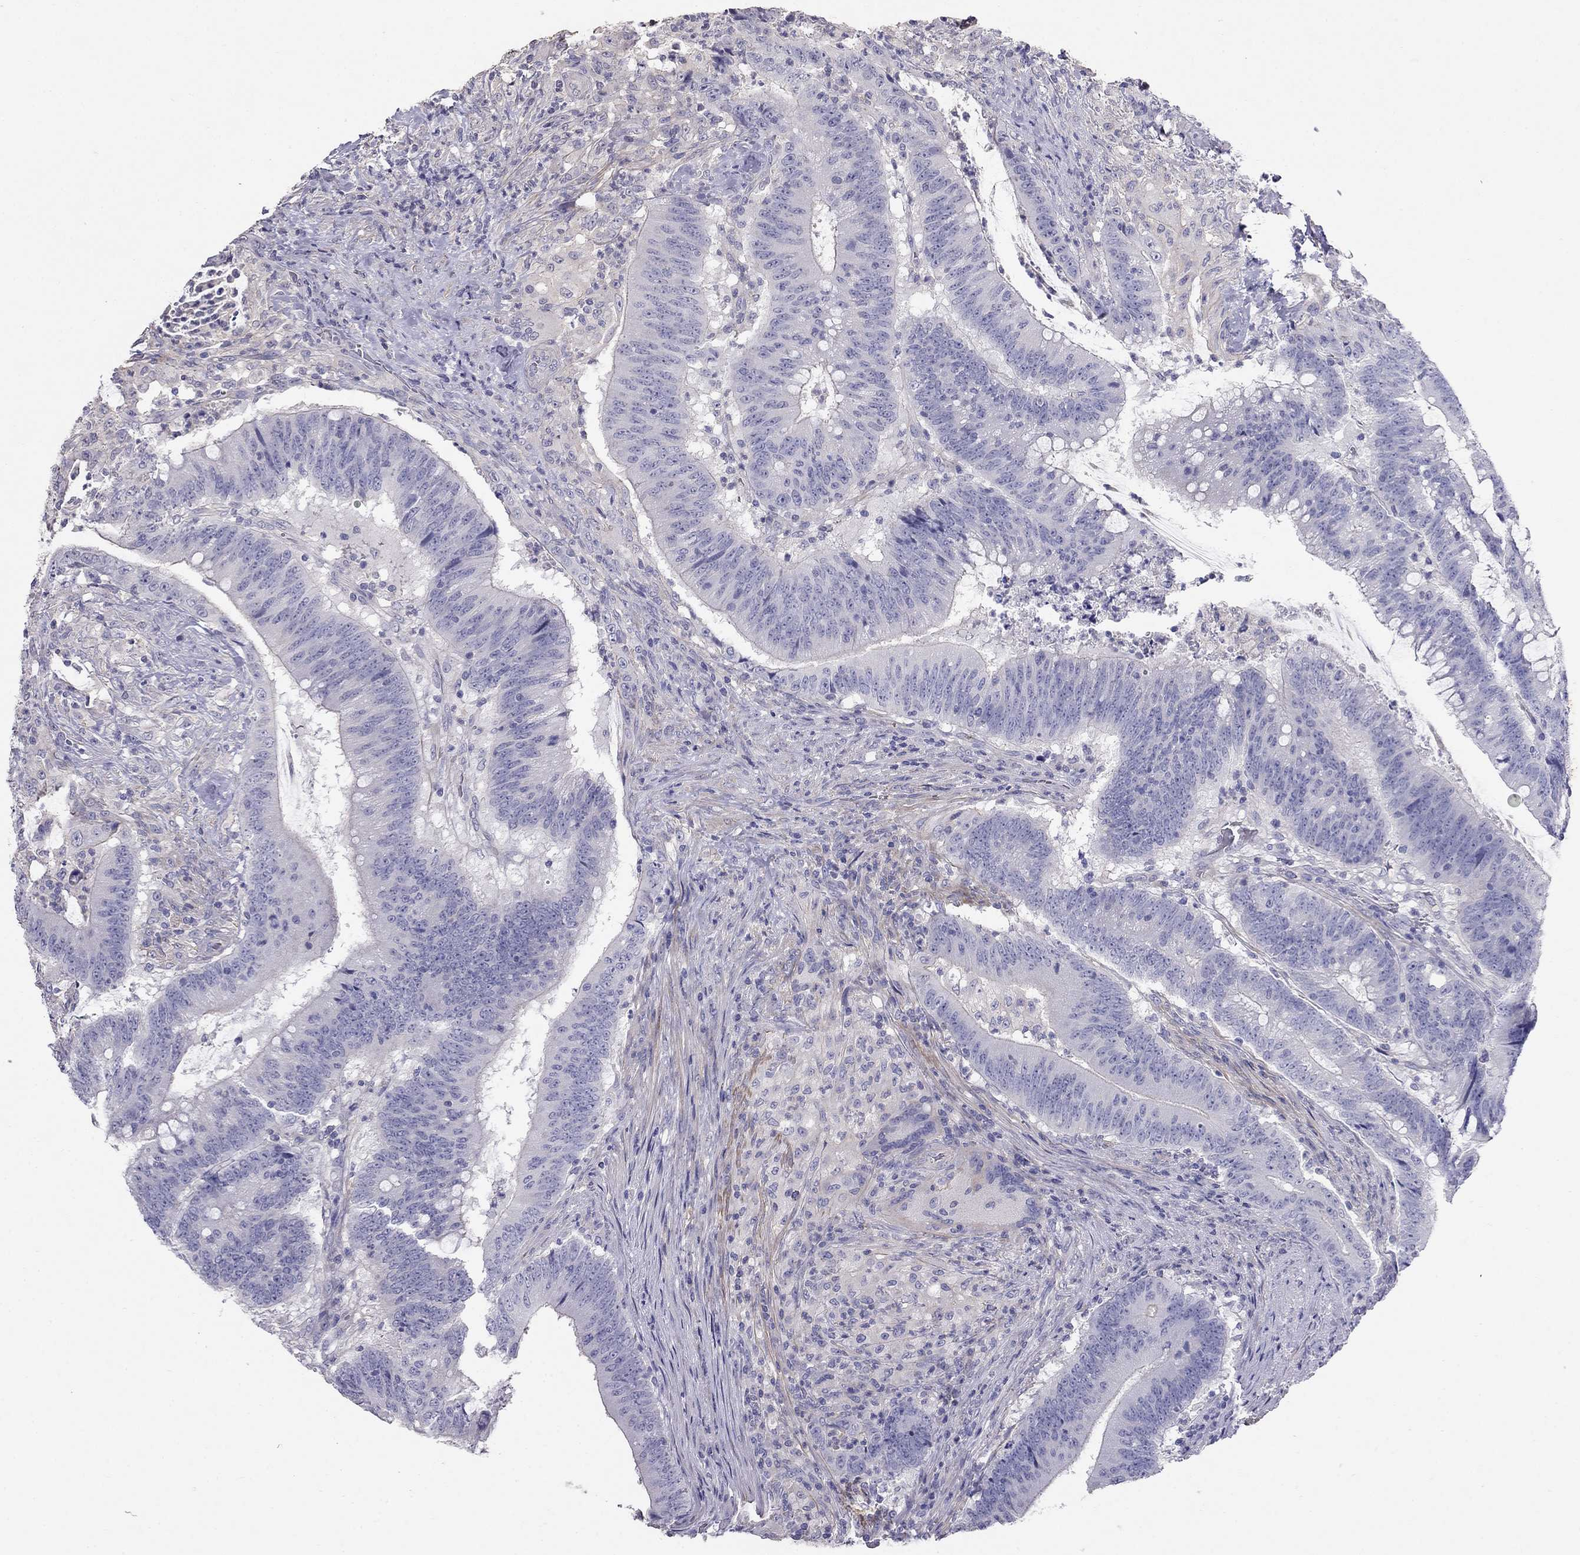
{"staining": {"intensity": "negative", "quantity": "none", "location": "none"}, "tissue": "colorectal cancer", "cell_type": "Tumor cells", "image_type": "cancer", "snomed": [{"axis": "morphology", "description": "Adenocarcinoma, NOS"}, {"axis": "topography", "description": "Colon"}], "caption": "Colorectal cancer stained for a protein using immunohistochemistry displays no expression tumor cells.", "gene": "LY6H", "patient": {"sex": "female", "age": 87}}